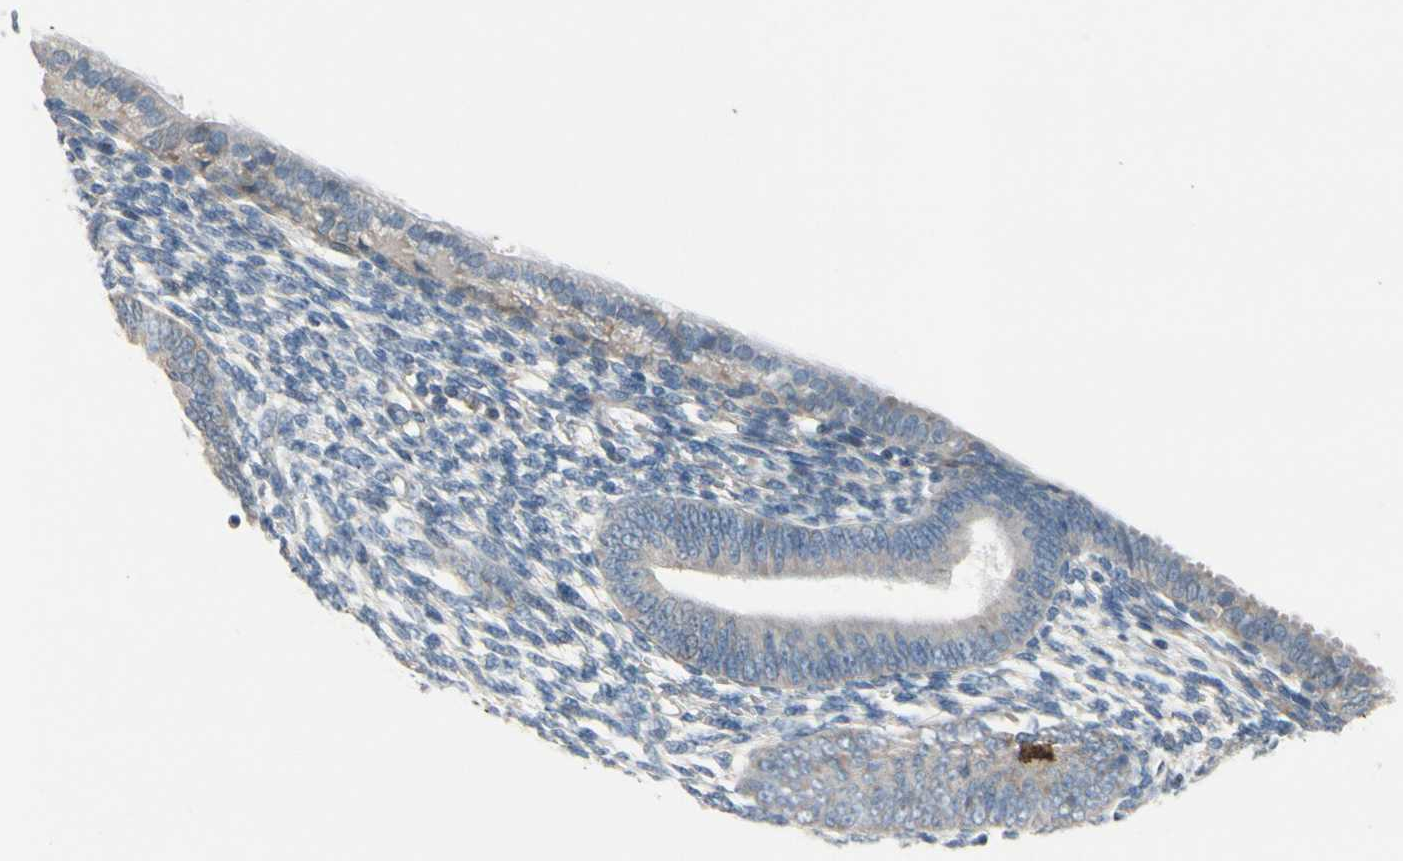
{"staining": {"intensity": "negative", "quantity": "none", "location": "none"}, "tissue": "endometrium", "cell_type": "Cells in endometrial stroma", "image_type": "normal", "snomed": [{"axis": "morphology", "description": "Normal tissue, NOS"}, {"axis": "topography", "description": "Endometrium"}], "caption": "A micrograph of human endometrium is negative for staining in cells in endometrial stroma. (Stains: DAB (3,3'-diaminobenzidine) IHC with hematoxylin counter stain, Microscopy: brightfield microscopy at high magnification).", "gene": "PIP5K1B", "patient": {"sex": "female", "age": 57}}